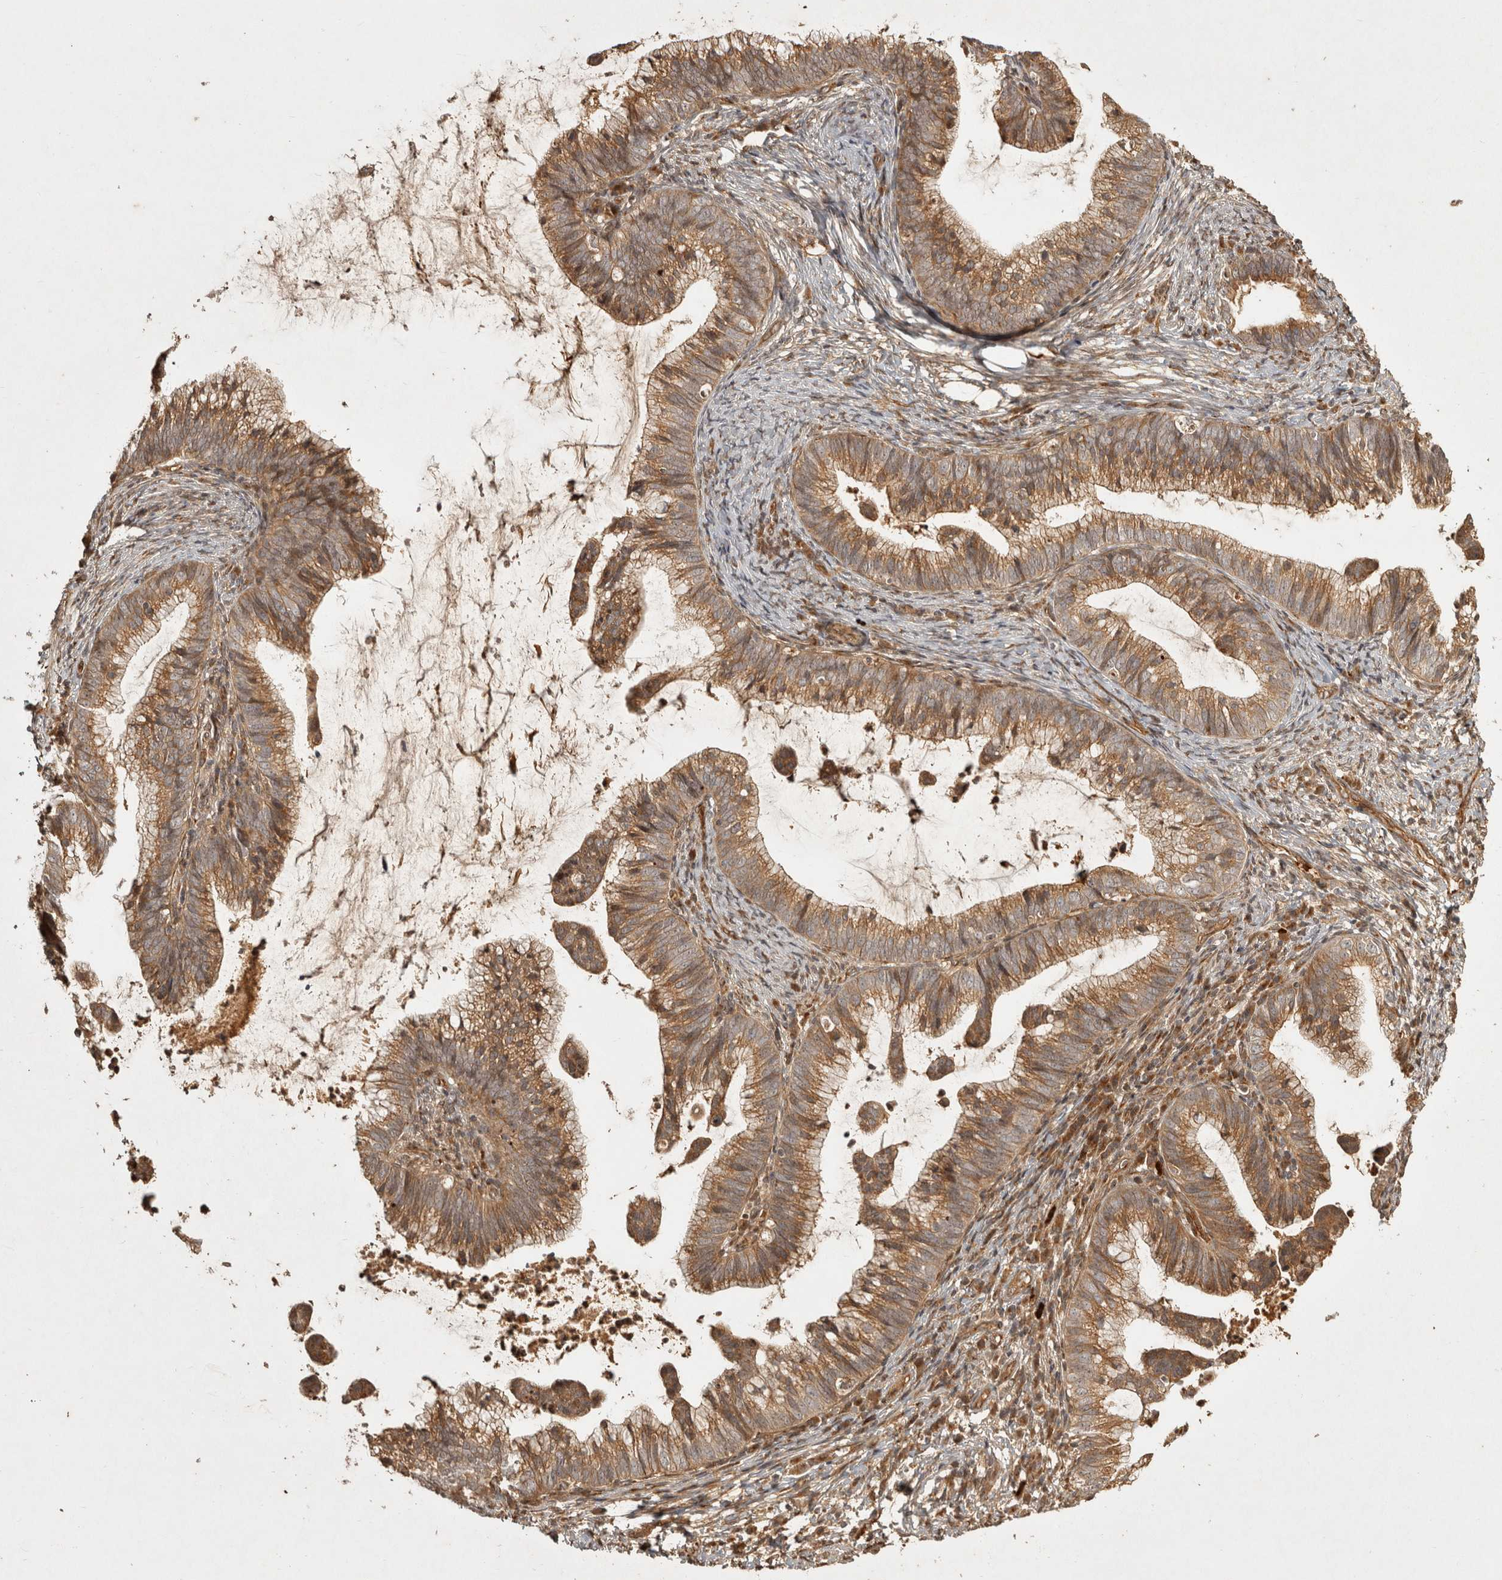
{"staining": {"intensity": "moderate", "quantity": ">75%", "location": "cytoplasmic/membranous"}, "tissue": "cervical cancer", "cell_type": "Tumor cells", "image_type": "cancer", "snomed": [{"axis": "morphology", "description": "Adenocarcinoma, NOS"}, {"axis": "topography", "description": "Cervix"}], "caption": "Tumor cells display medium levels of moderate cytoplasmic/membranous staining in approximately >75% of cells in human adenocarcinoma (cervical). Immunohistochemistry stains the protein in brown and the nuclei are stained blue.", "gene": "CAMSAP2", "patient": {"sex": "female", "age": 36}}